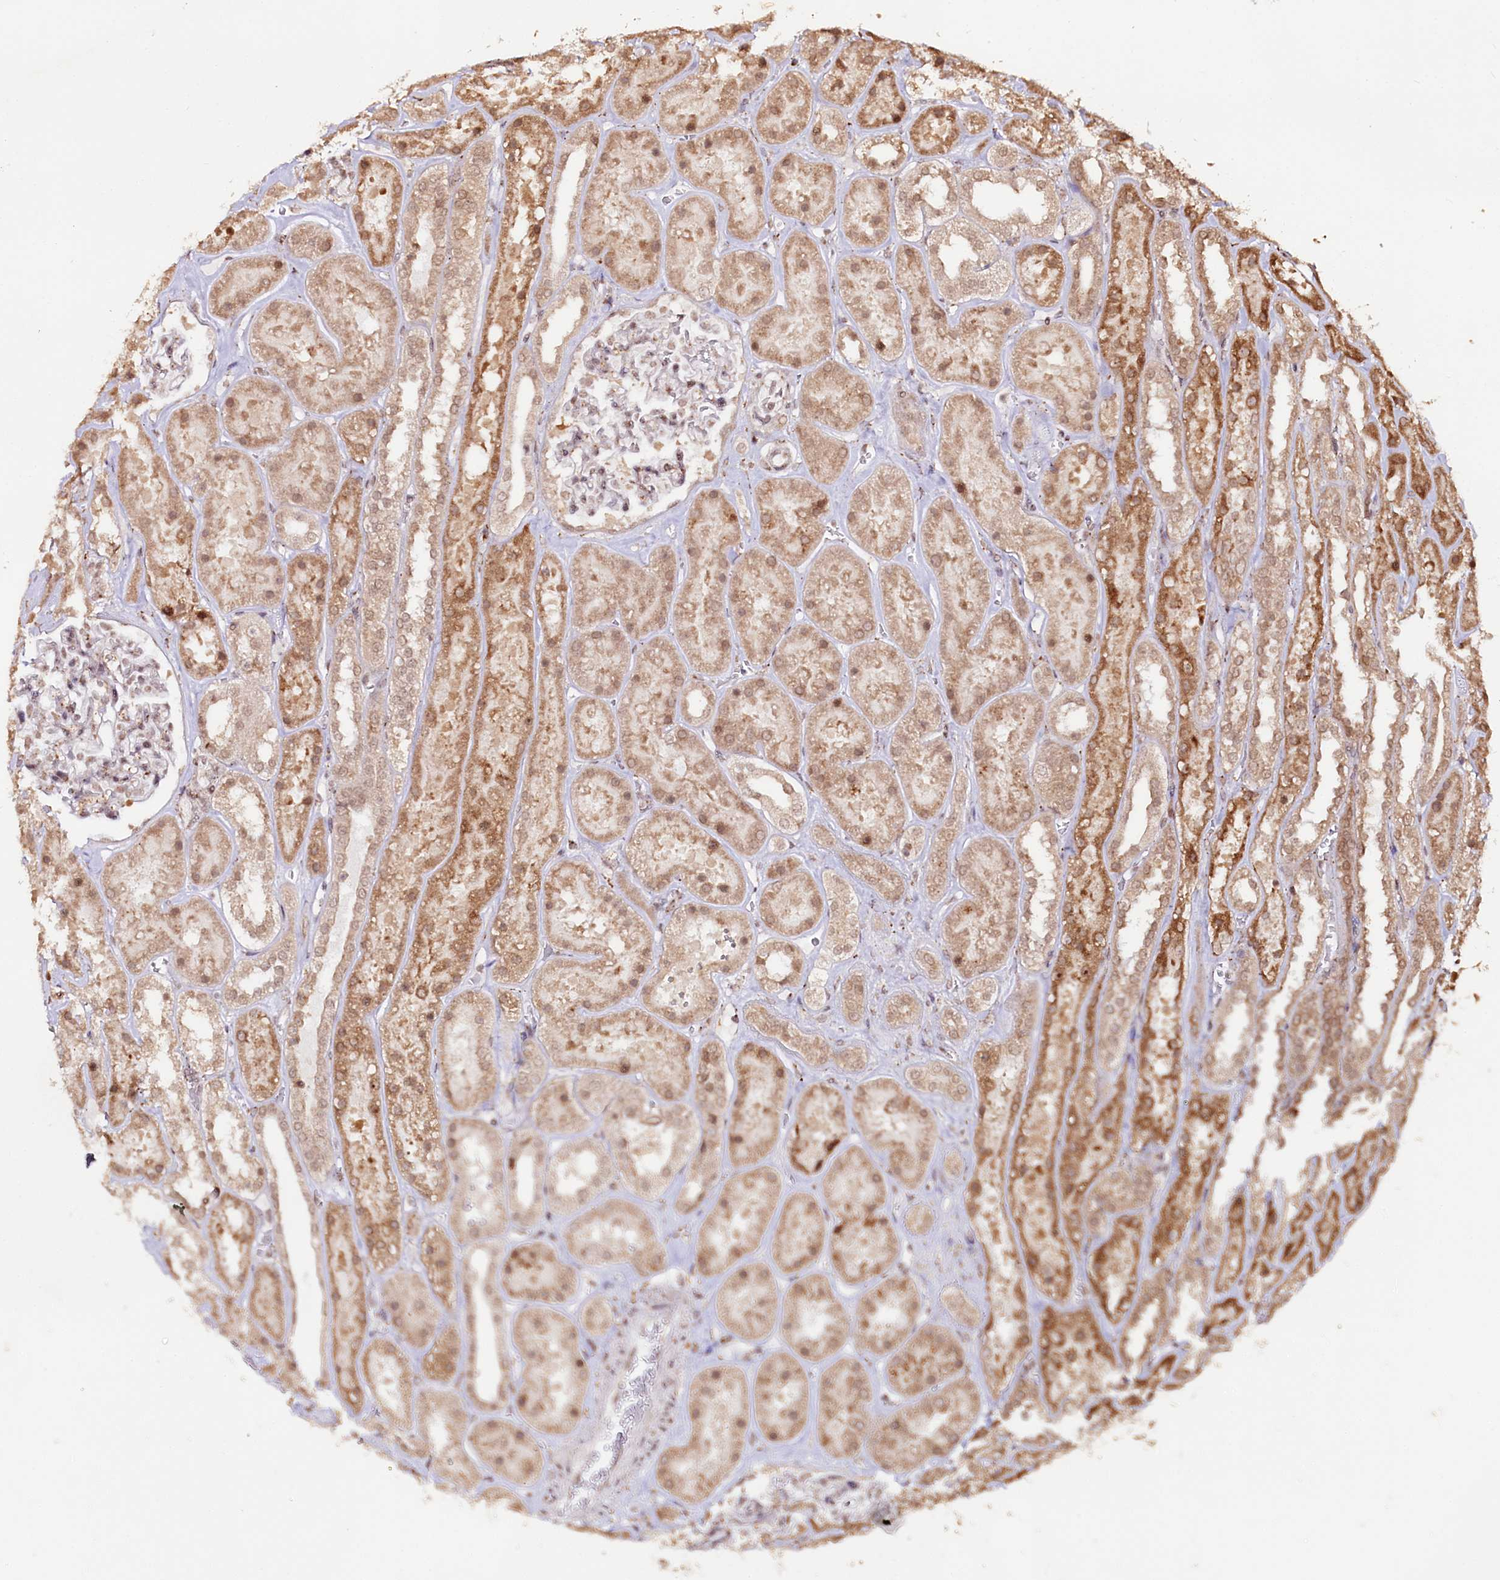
{"staining": {"intensity": "weak", "quantity": "25%-75%", "location": "cytoplasmic/membranous,nuclear"}, "tissue": "kidney", "cell_type": "Cells in glomeruli", "image_type": "normal", "snomed": [{"axis": "morphology", "description": "Normal tissue, NOS"}, {"axis": "topography", "description": "Kidney"}], "caption": "A brown stain shows weak cytoplasmic/membranous,nuclear staining of a protein in cells in glomeruli of unremarkable human kidney. (DAB (3,3'-diaminobenzidine) IHC with brightfield microscopy, high magnification).", "gene": "CNPY2", "patient": {"sex": "female", "age": 41}}